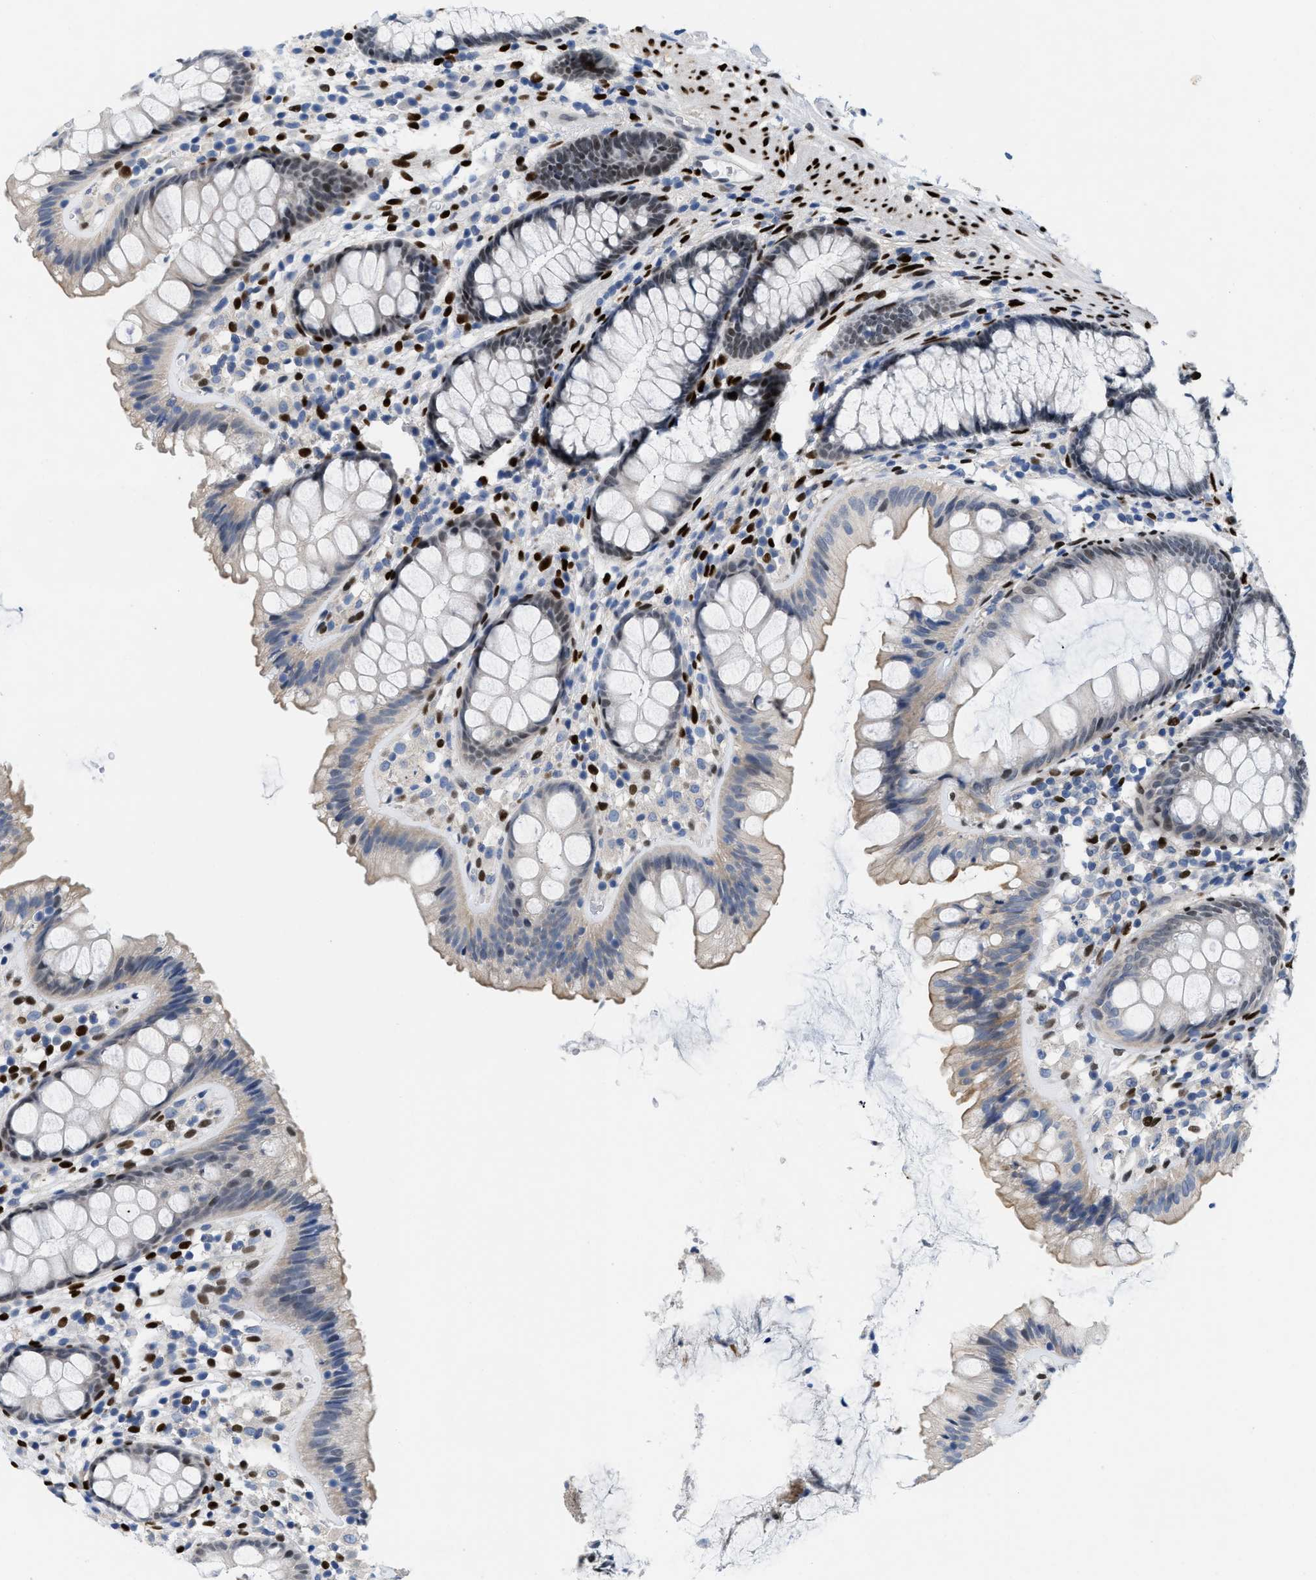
{"staining": {"intensity": "moderate", "quantity": "25%-75%", "location": "nuclear"}, "tissue": "colon", "cell_type": "Endothelial cells", "image_type": "normal", "snomed": [{"axis": "morphology", "description": "Normal tissue, NOS"}, {"axis": "topography", "description": "Colon"}], "caption": "Immunohistochemical staining of unremarkable colon displays 25%-75% levels of moderate nuclear protein expression in approximately 25%-75% of endothelial cells. (brown staining indicates protein expression, while blue staining denotes nuclei).", "gene": "NFIX", "patient": {"sex": "female", "age": 56}}